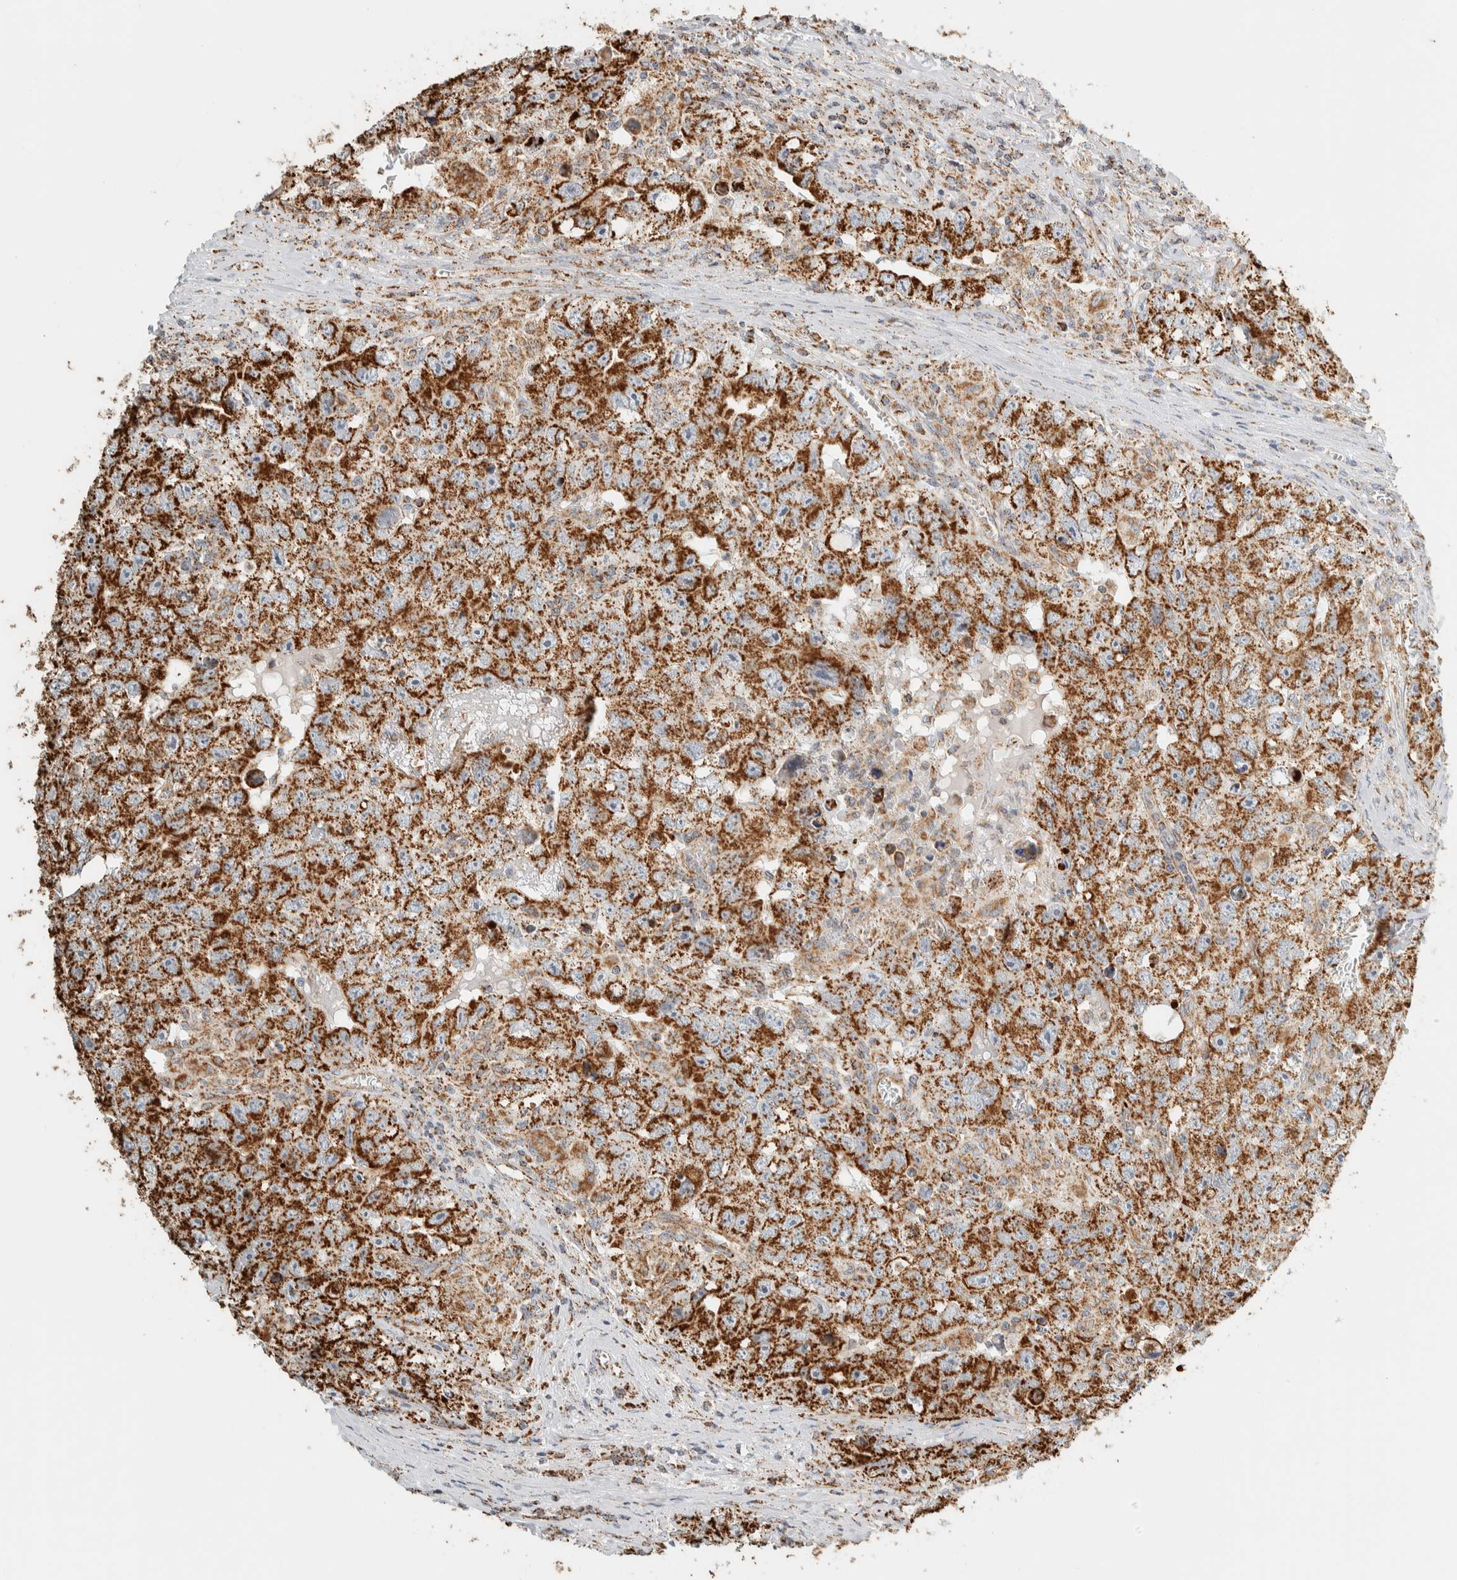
{"staining": {"intensity": "moderate", "quantity": ">75%", "location": "cytoplasmic/membranous"}, "tissue": "testis cancer", "cell_type": "Tumor cells", "image_type": "cancer", "snomed": [{"axis": "morphology", "description": "Seminoma, NOS"}, {"axis": "morphology", "description": "Carcinoma, Embryonal, NOS"}, {"axis": "topography", "description": "Testis"}], "caption": "Testis seminoma stained with a protein marker reveals moderate staining in tumor cells.", "gene": "ZNF454", "patient": {"sex": "male", "age": 43}}